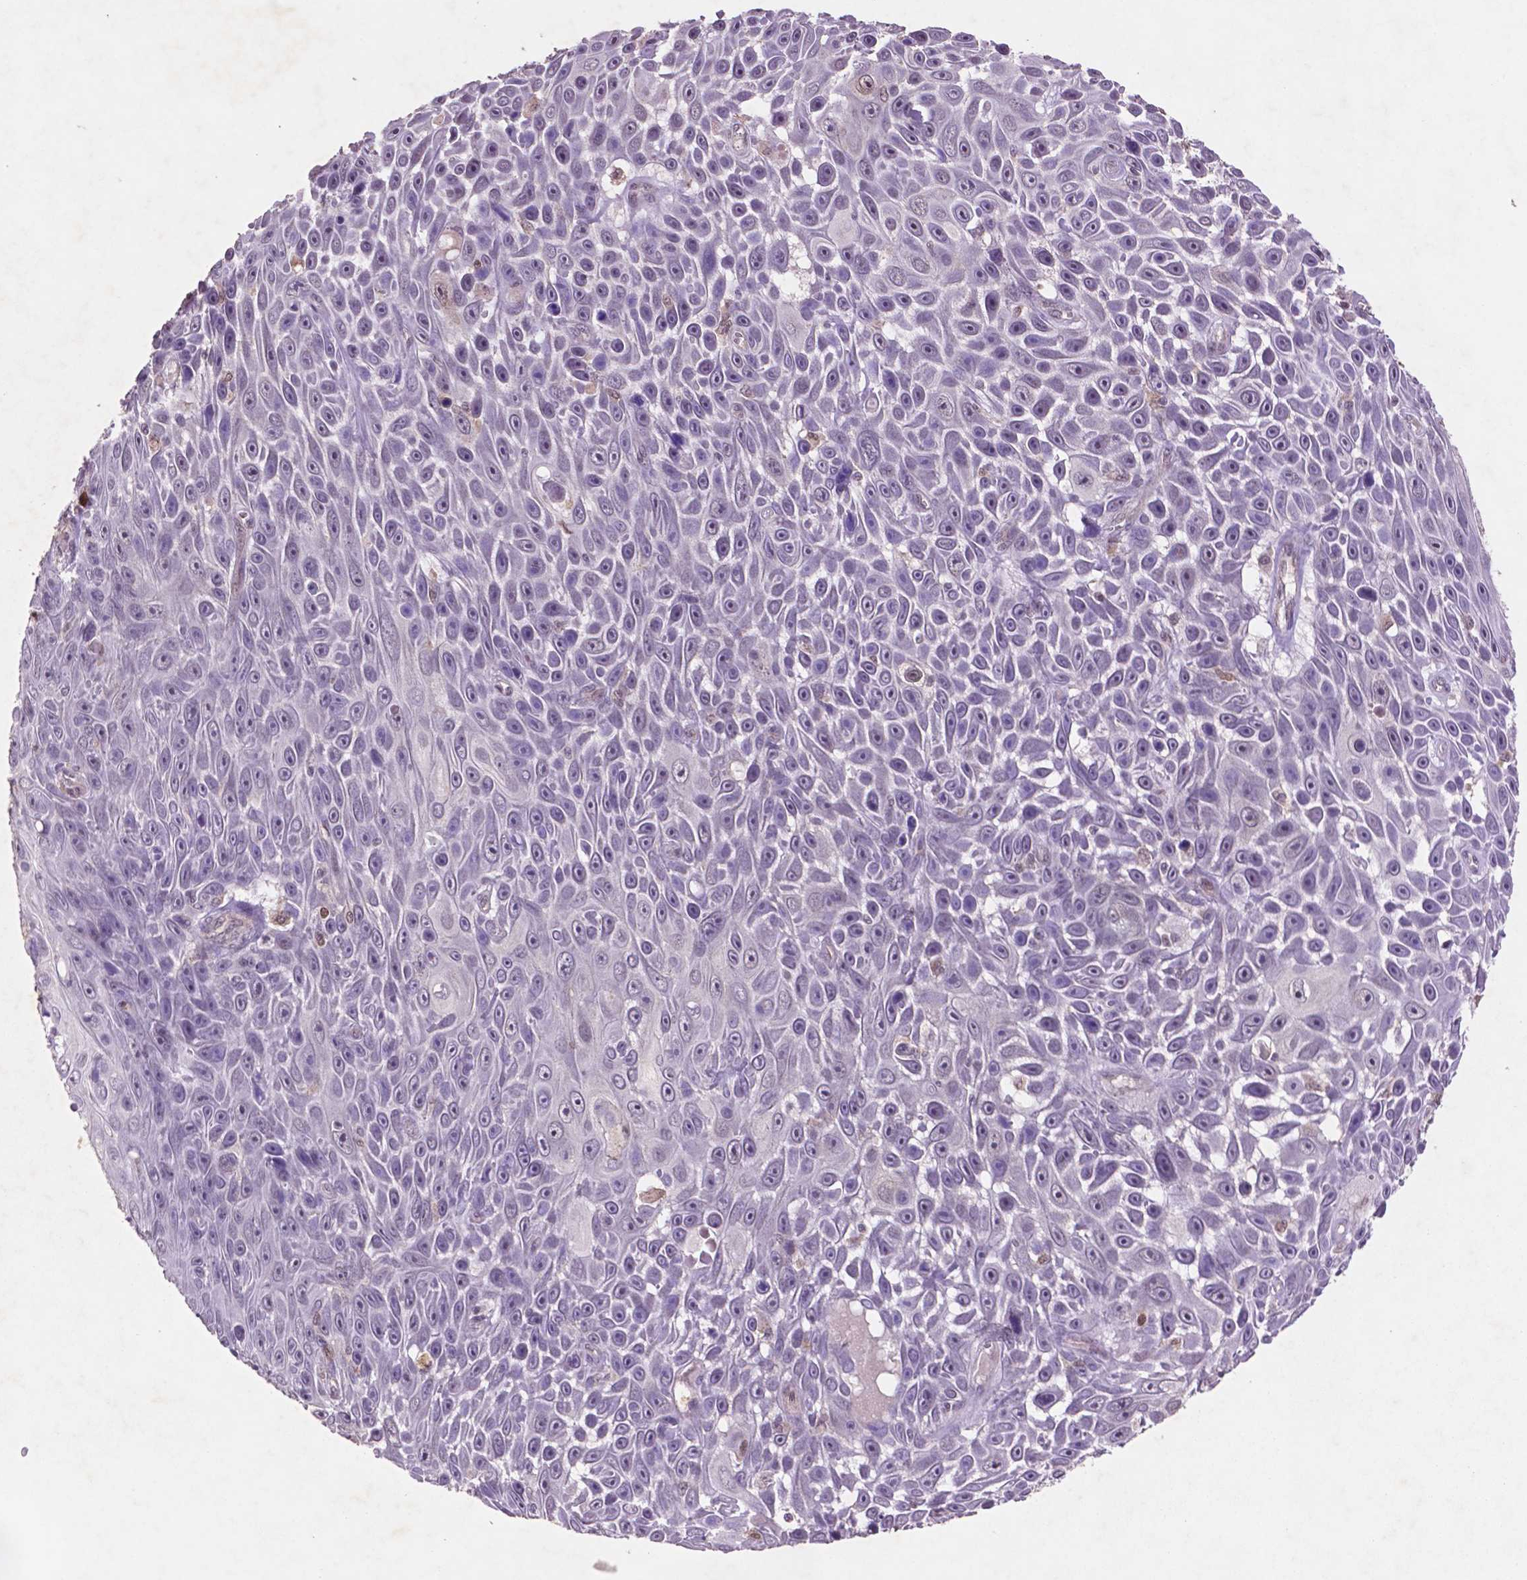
{"staining": {"intensity": "negative", "quantity": "none", "location": "none"}, "tissue": "skin cancer", "cell_type": "Tumor cells", "image_type": "cancer", "snomed": [{"axis": "morphology", "description": "Squamous cell carcinoma, NOS"}, {"axis": "topography", "description": "Skin"}], "caption": "Skin cancer (squamous cell carcinoma) was stained to show a protein in brown. There is no significant positivity in tumor cells.", "gene": "GLRX", "patient": {"sex": "male", "age": 82}}